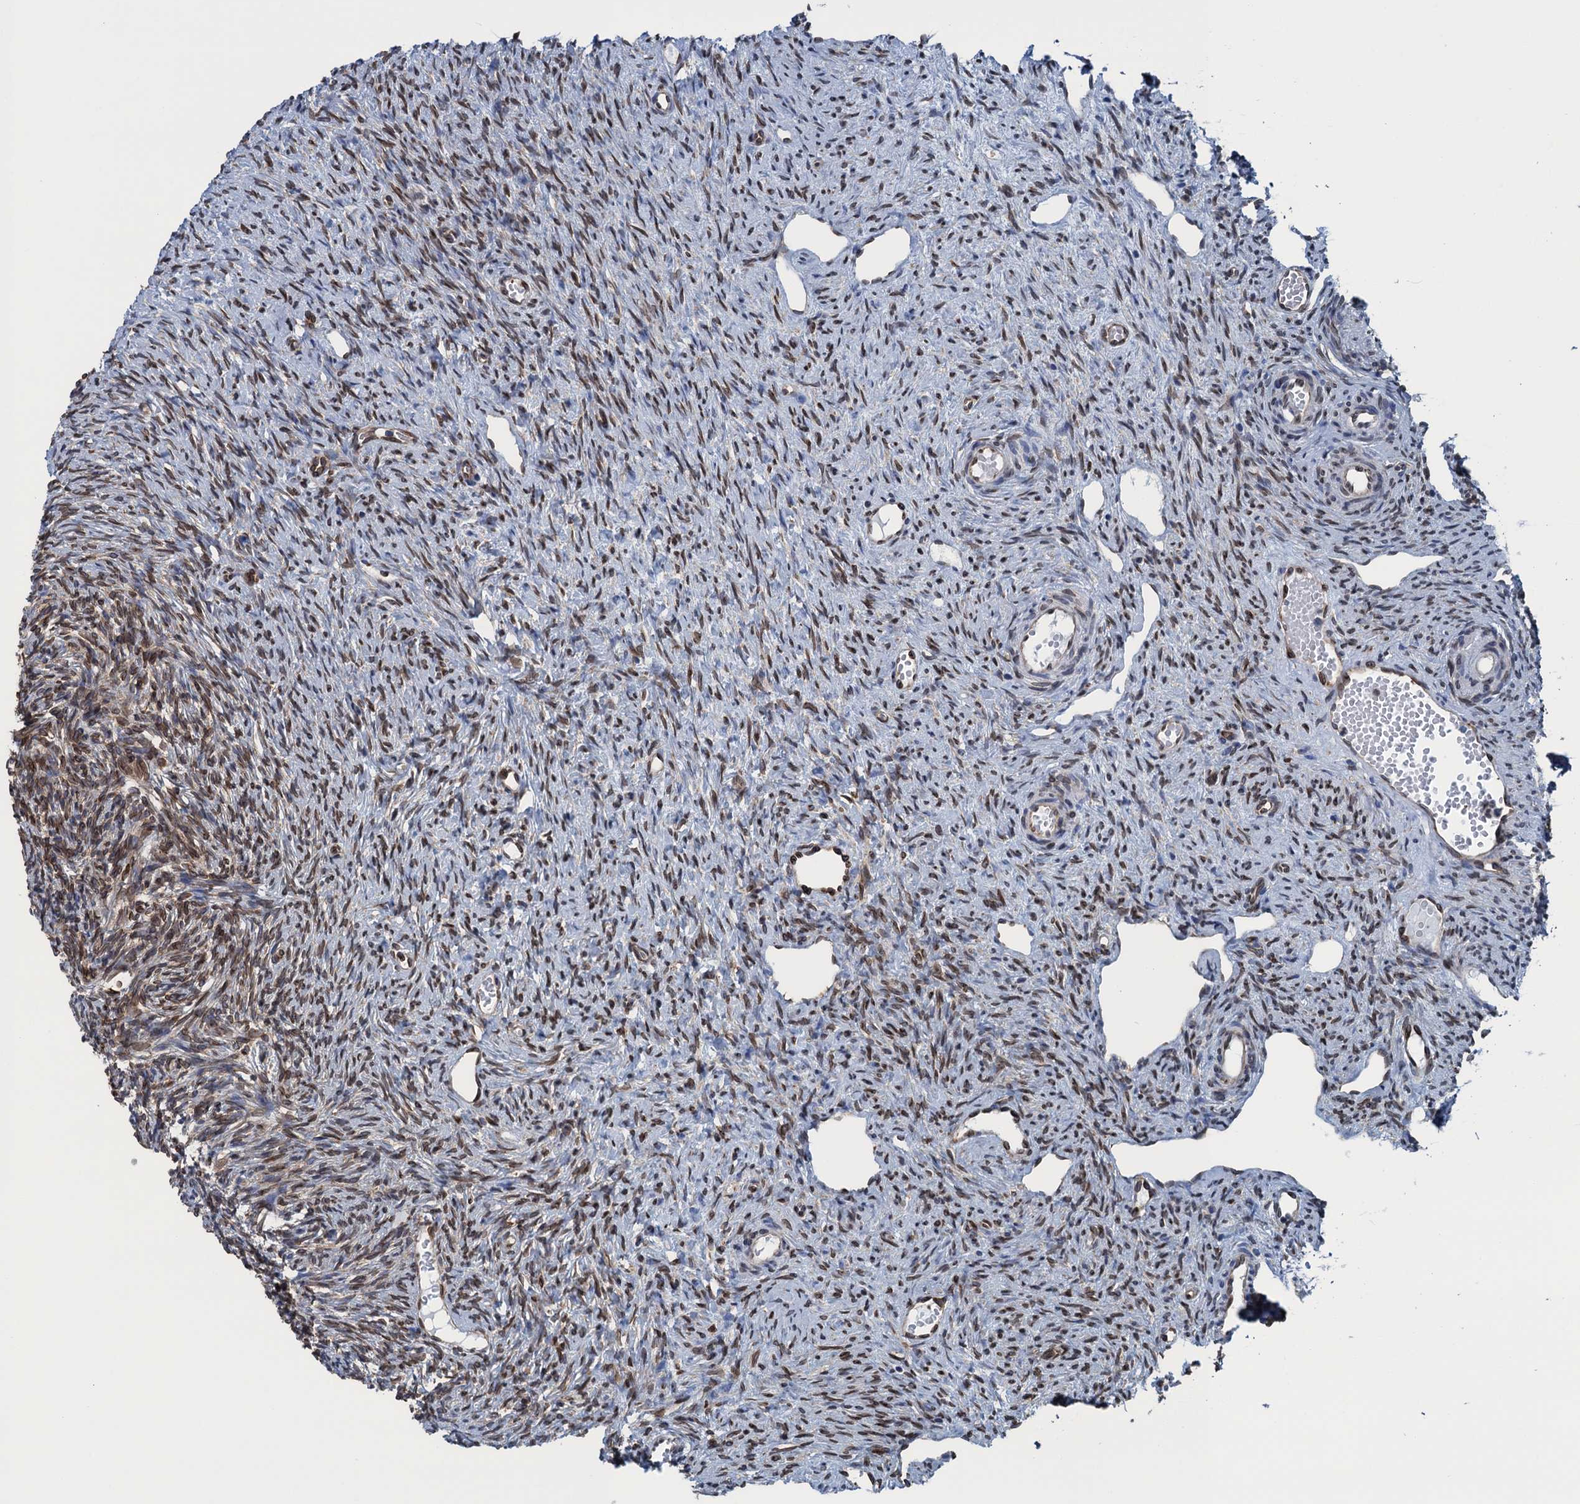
{"staining": {"intensity": "moderate", "quantity": ">75%", "location": "nuclear"}, "tissue": "ovary", "cell_type": "Ovarian stroma cells", "image_type": "normal", "snomed": [{"axis": "morphology", "description": "Normal tissue, NOS"}, {"axis": "topography", "description": "Ovary"}], "caption": "Brown immunohistochemical staining in unremarkable human ovary shows moderate nuclear positivity in about >75% of ovarian stroma cells.", "gene": "TMEM205", "patient": {"sex": "female", "age": 51}}